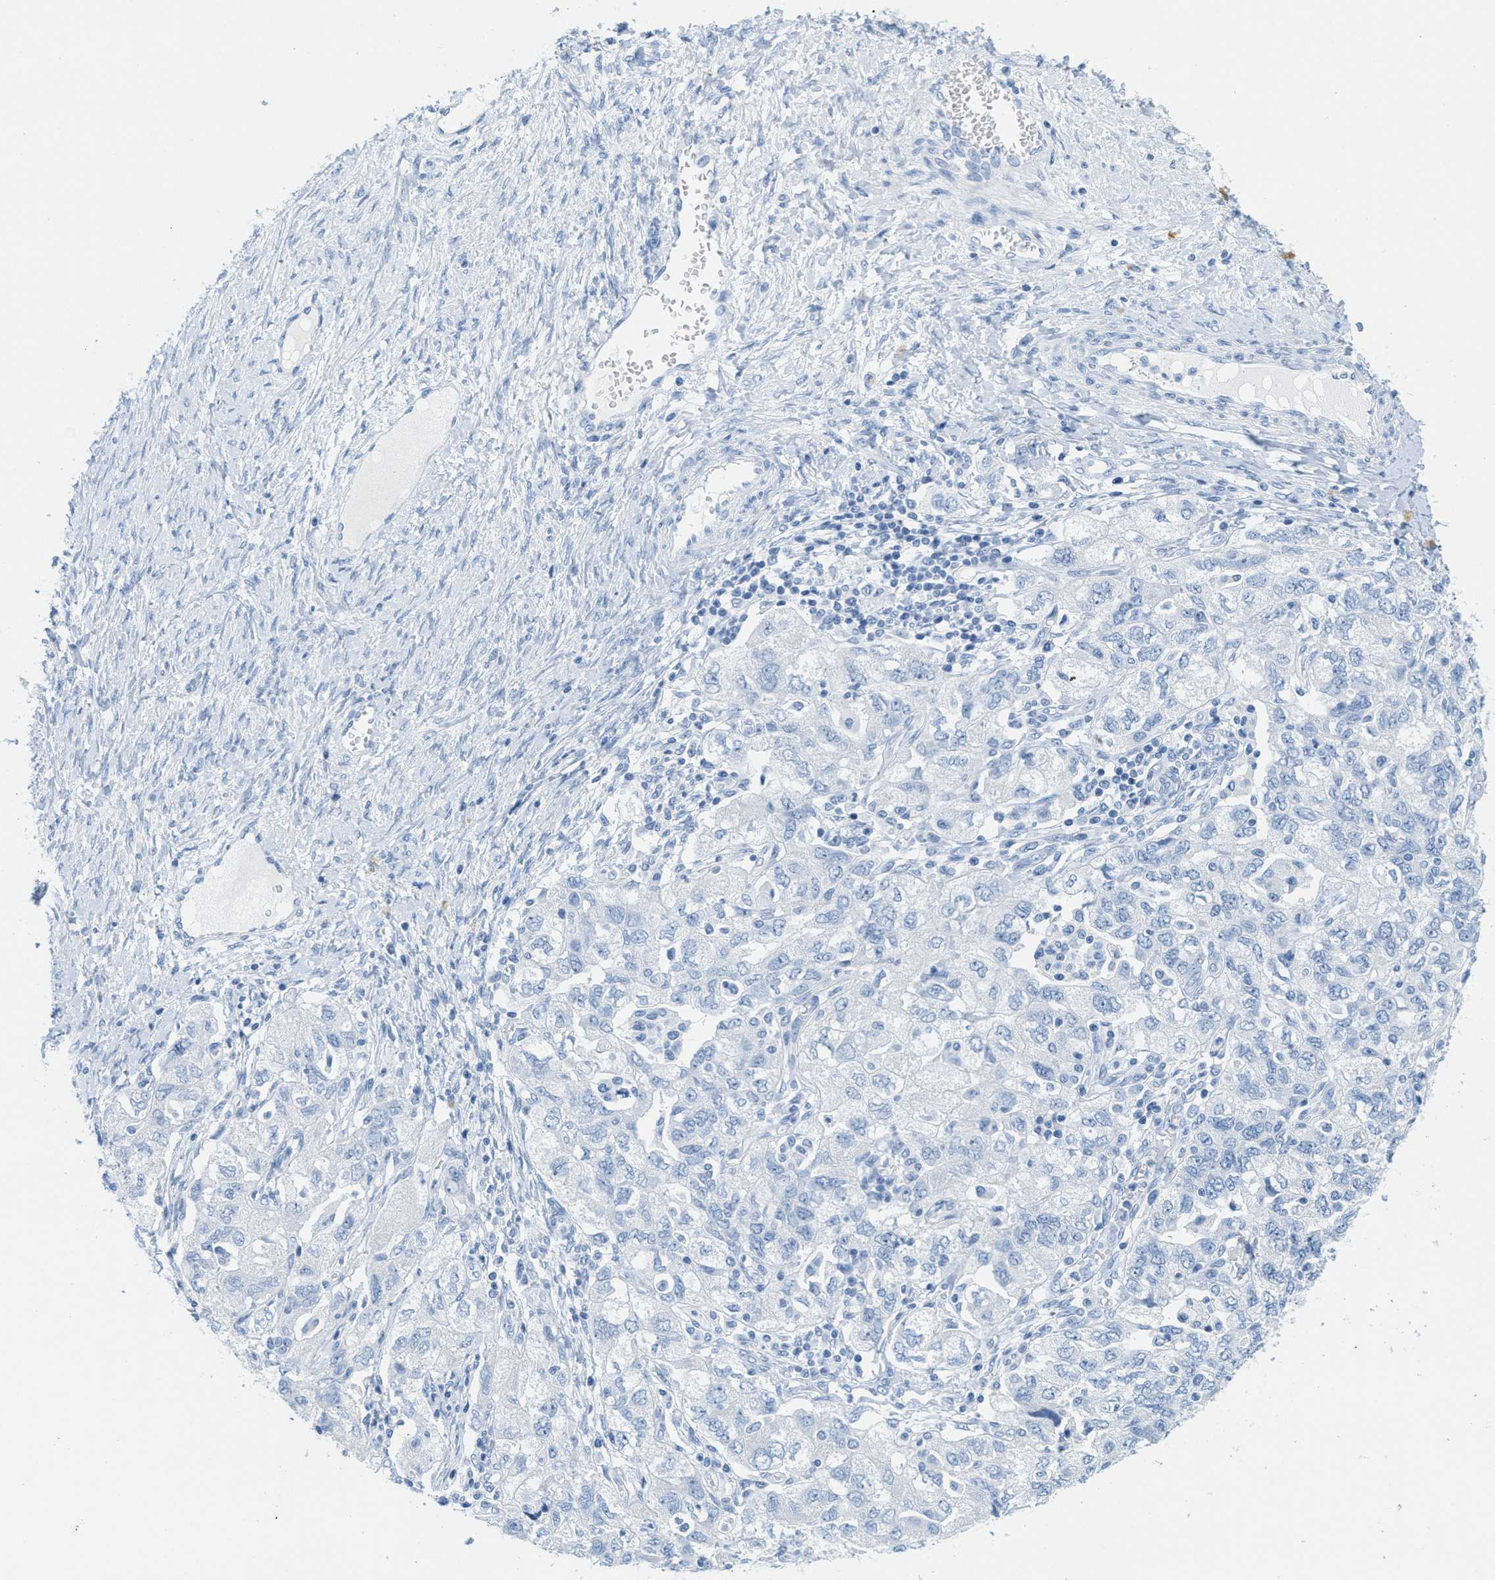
{"staining": {"intensity": "negative", "quantity": "none", "location": "none"}, "tissue": "ovarian cancer", "cell_type": "Tumor cells", "image_type": "cancer", "snomed": [{"axis": "morphology", "description": "Carcinoma, NOS"}, {"axis": "morphology", "description": "Cystadenocarcinoma, serous, NOS"}, {"axis": "topography", "description": "Ovary"}], "caption": "This is an immunohistochemistry image of ovarian cancer (serous cystadenocarcinoma). There is no staining in tumor cells.", "gene": "GPM6A", "patient": {"sex": "female", "age": 69}}